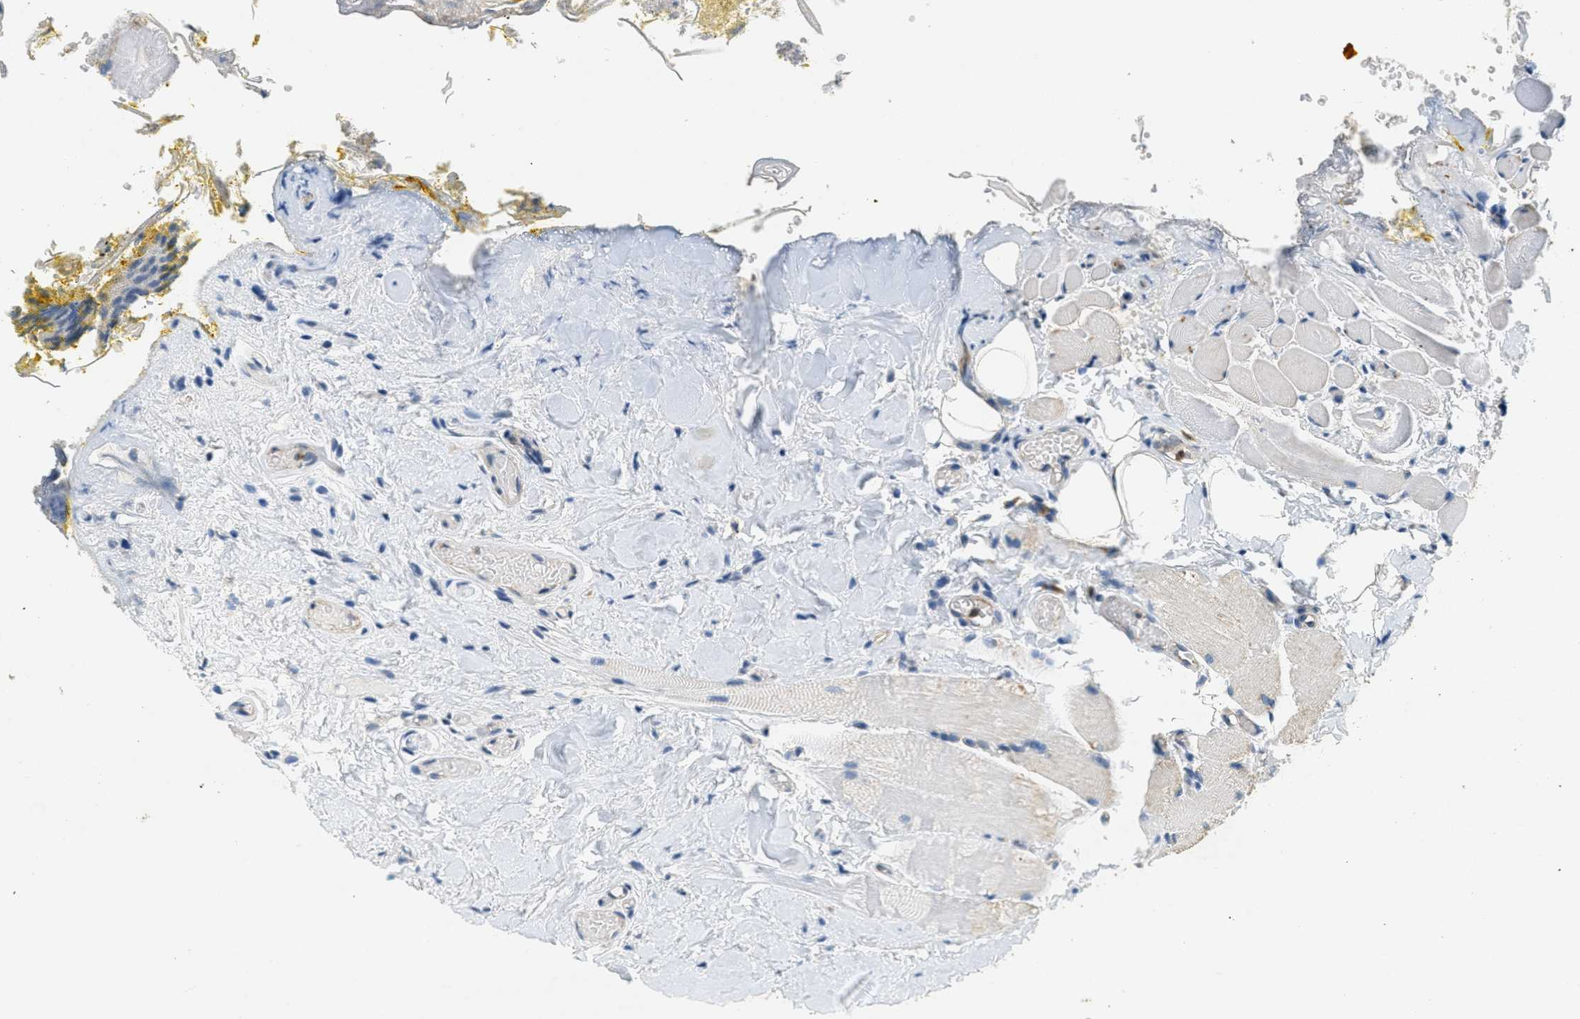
{"staining": {"intensity": "weak", "quantity": "<25%", "location": "cytoplasmic/membranous"}, "tissue": "oral mucosa", "cell_type": "Squamous epithelial cells", "image_type": "normal", "snomed": [{"axis": "morphology", "description": "Normal tissue, NOS"}, {"axis": "topography", "description": "Oral tissue"}], "caption": "The histopathology image shows no staining of squamous epithelial cells in normal oral mucosa.", "gene": "RAB3D", "patient": {"sex": "male", "age": 54}}